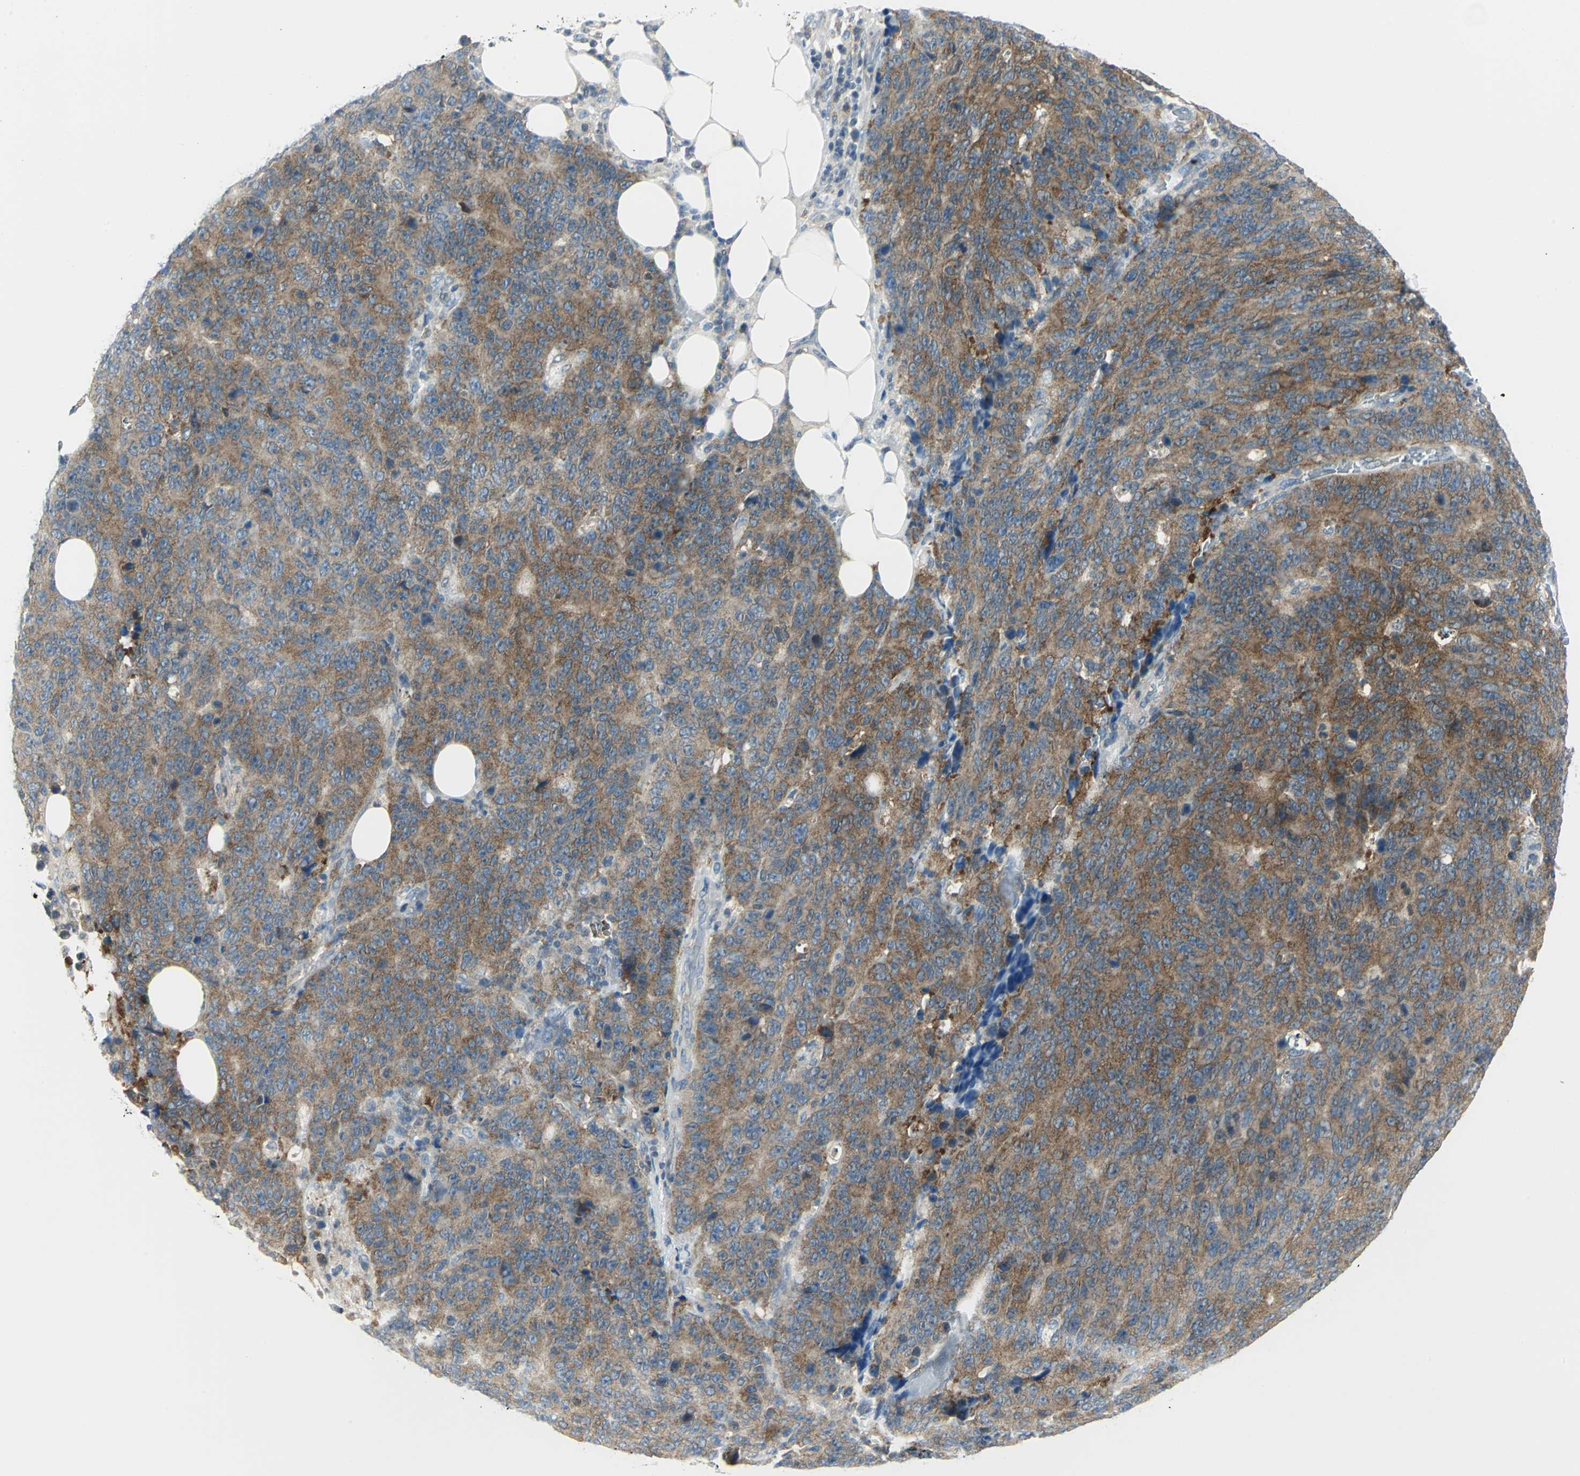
{"staining": {"intensity": "strong", "quantity": ">75%", "location": "cytoplasmic/membranous"}, "tissue": "colorectal cancer", "cell_type": "Tumor cells", "image_type": "cancer", "snomed": [{"axis": "morphology", "description": "Adenocarcinoma, NOS"}, {"axis": "topography", "description": "Colon"}], "caption": "Tumor cells reveal high levels of strong cytoplasmic/membranous expression in about >75% of cells in colorectal cancer (adenocarcinoma). (DAB = brown stain, brightfield microscopy at high magnification).", "gene": "ALDOA", "patient": {"sex": "female", "age": 86}}